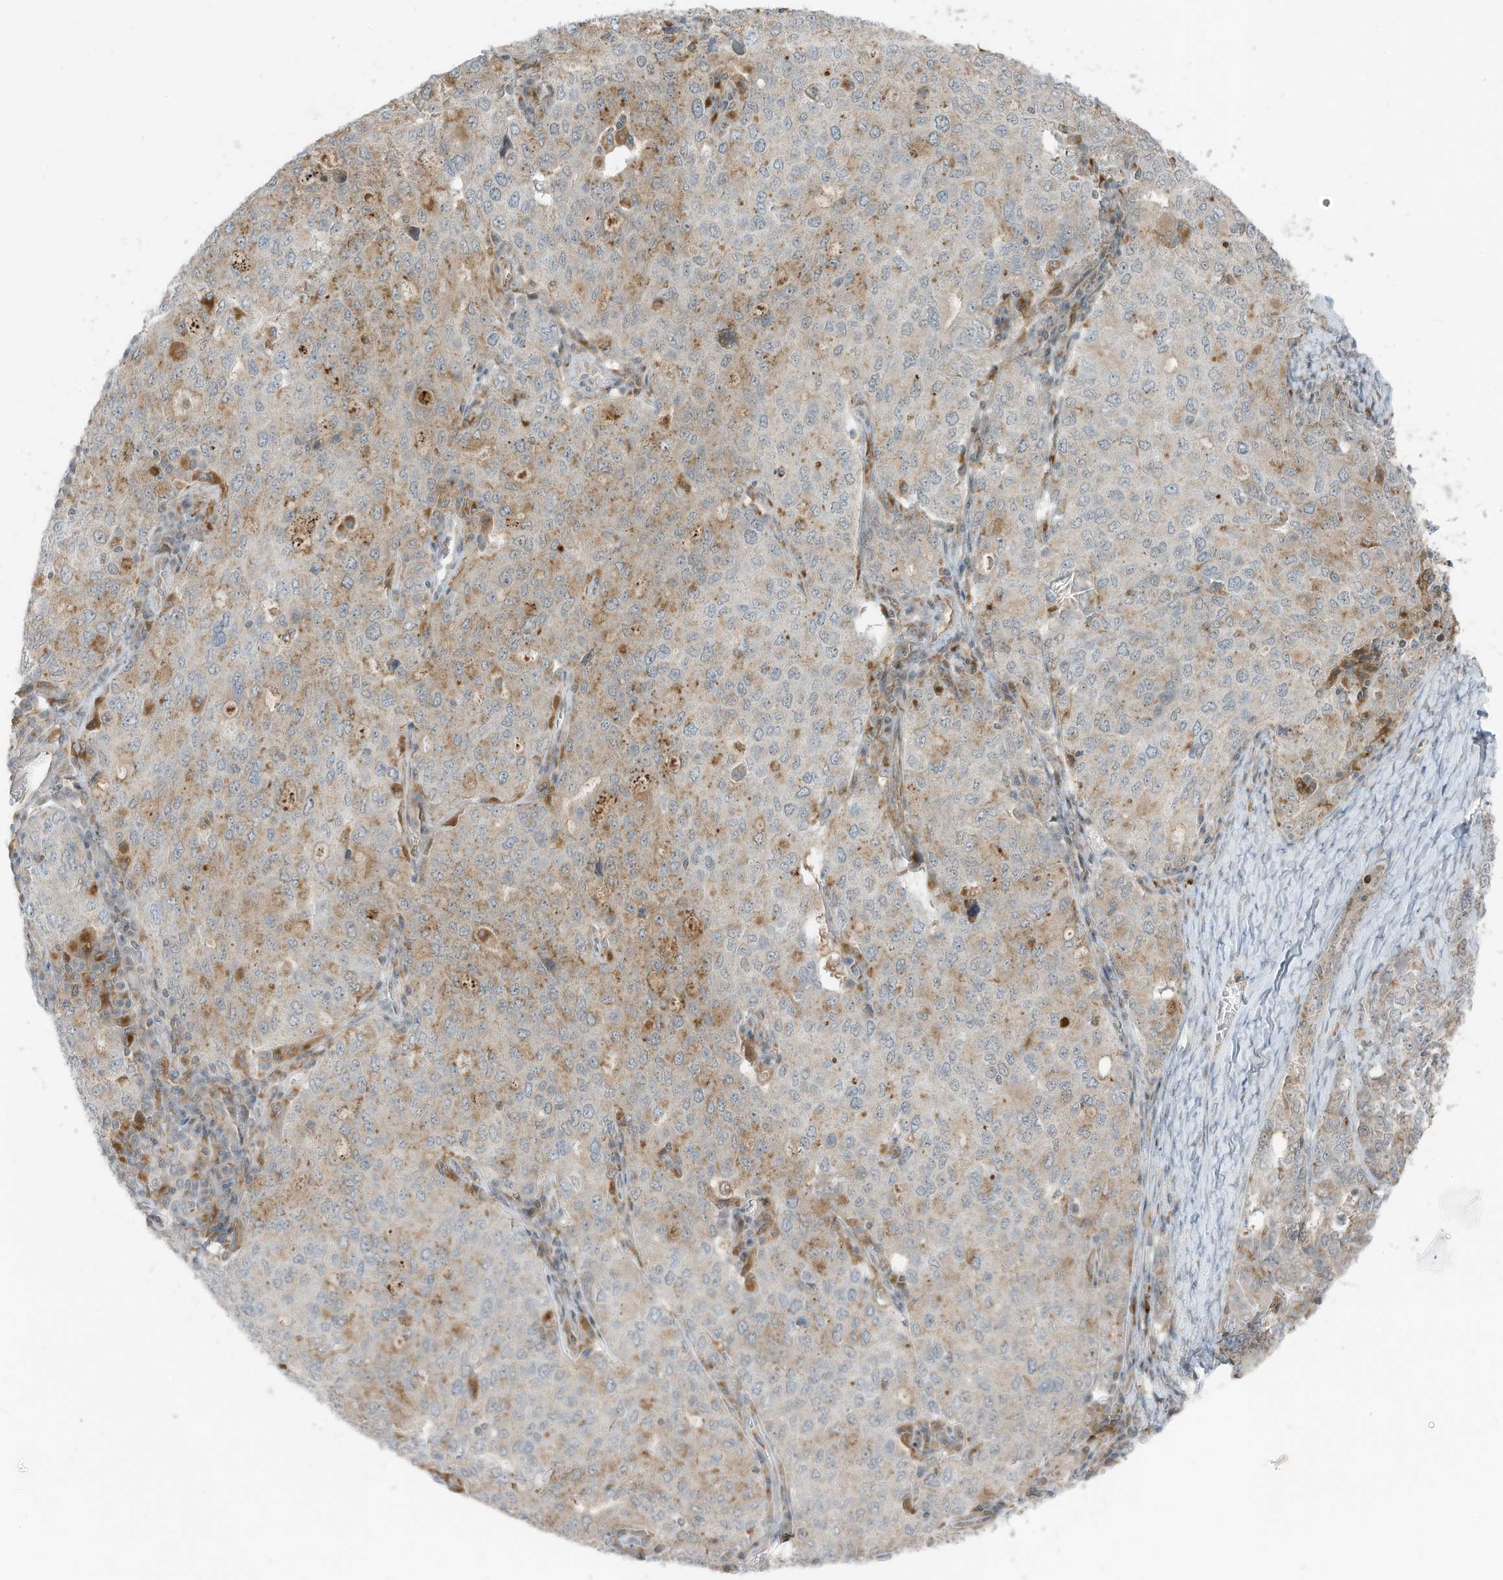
{"staining": {"intensity": "moderate", "quantity": "<25%", "location": "cytoplasmic/membranous"}, "tissue": "ovarian cancer", "cell_type": "Tumor cells", "image_type": "cancer", "snomed": [{"axis": "morphology", "description": "Carcinoma, endometroid"}, {"axis": "topography", "description": "Ovary"}], "caption": "Protein expression by IHC reveals moderate cytoplasmic/membranous staining in about <25% of tumor cells in ovarian cancer (endometroid carcinoma).", "gene": "DZIP3", "patient": {"sex": "female", "age": 62}}